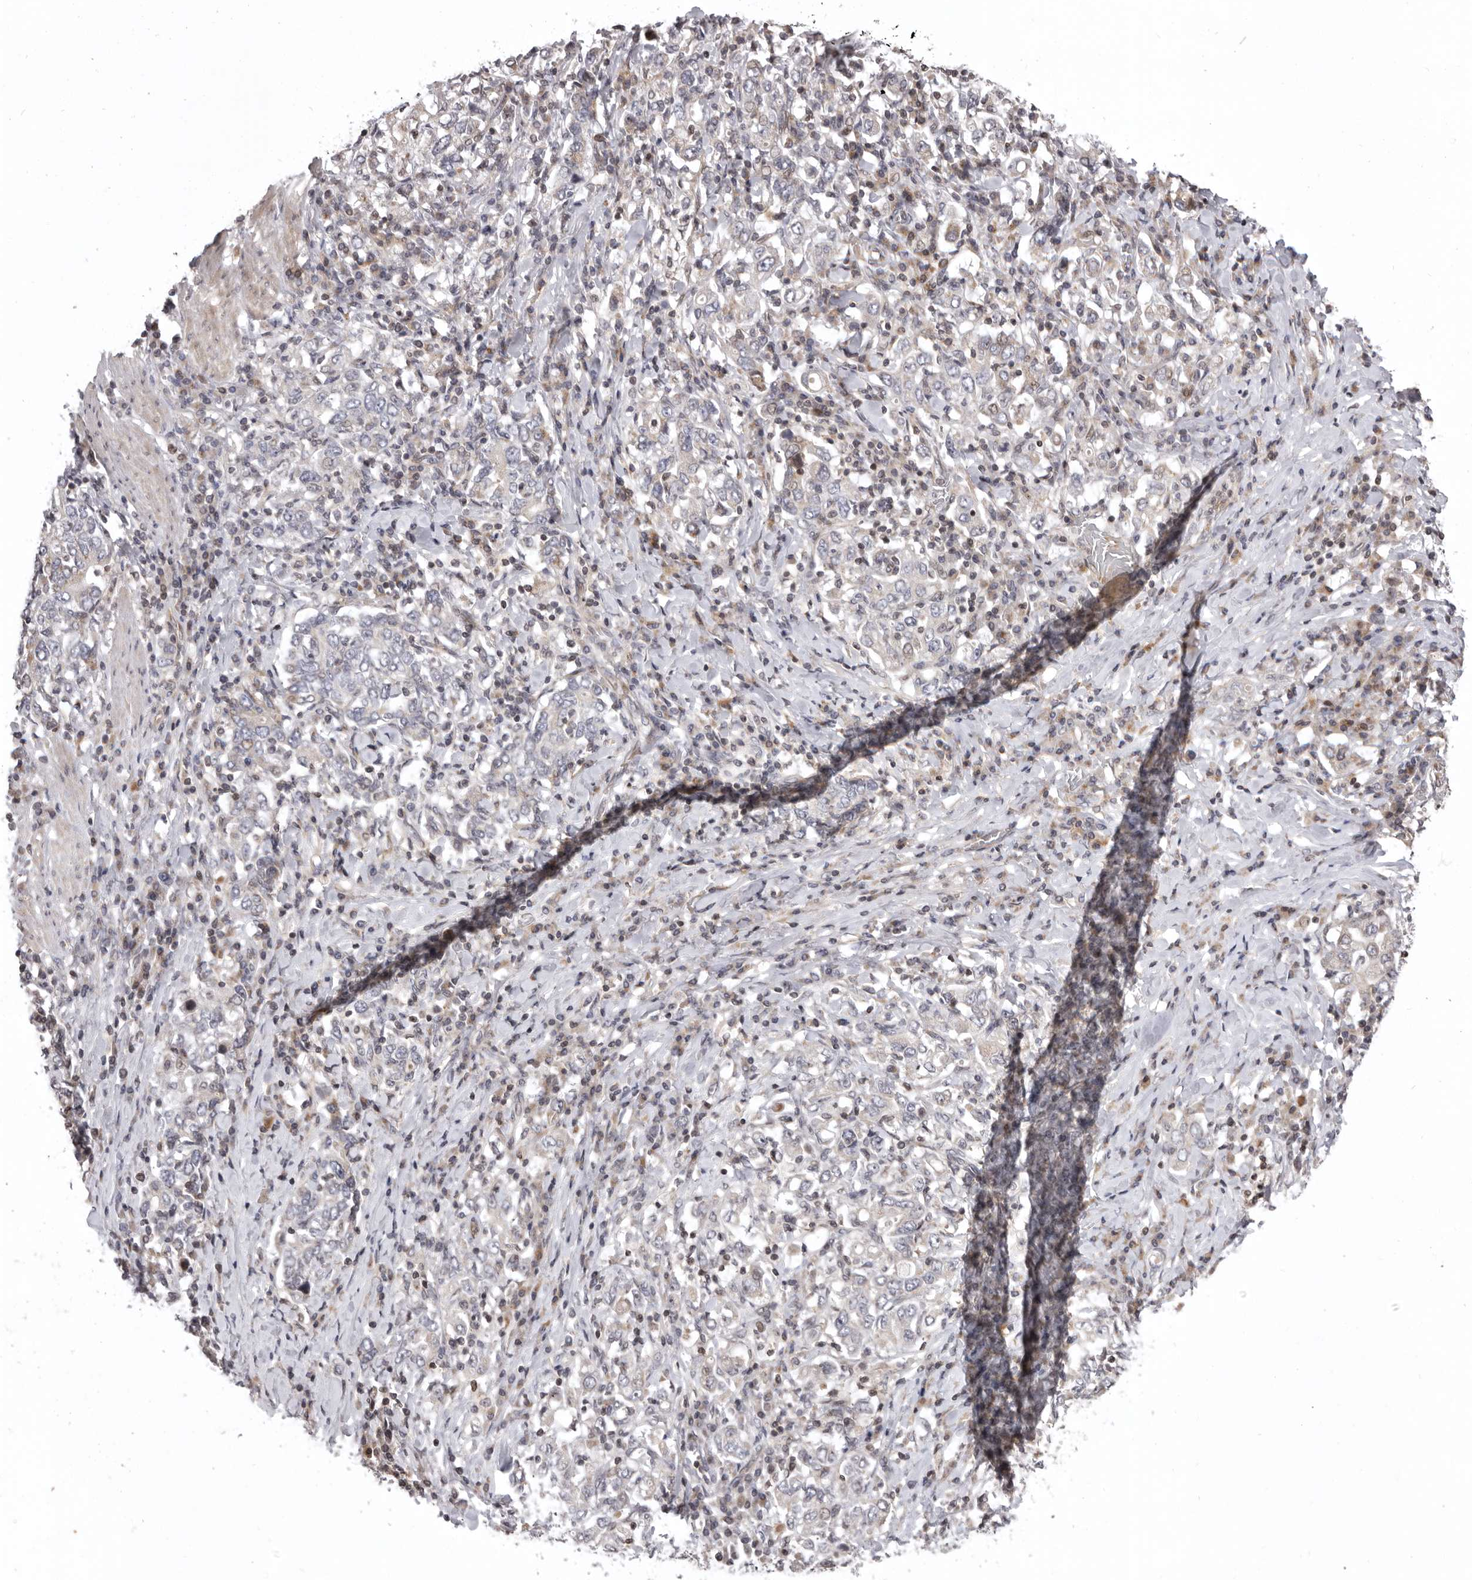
{"staining": {"intensity": "weak", "quantity": "<25%", "location": "cytoplasmic/membranous"}, "tissue": "stomach cancer", "cell_type": "Tumor cells", "image_type": "cancer", "snomed": [{"axis": "morphology", "description": "Adenocarcinoma, NOS"}, {"axis": "topography", "description": "Stomach, upper"}], "caption": "There is no significant expression in tumor cells of adenocarcinoma (stomach).", "gene": "AZIN1", "patient": {"sex": "male", "age": 62}}